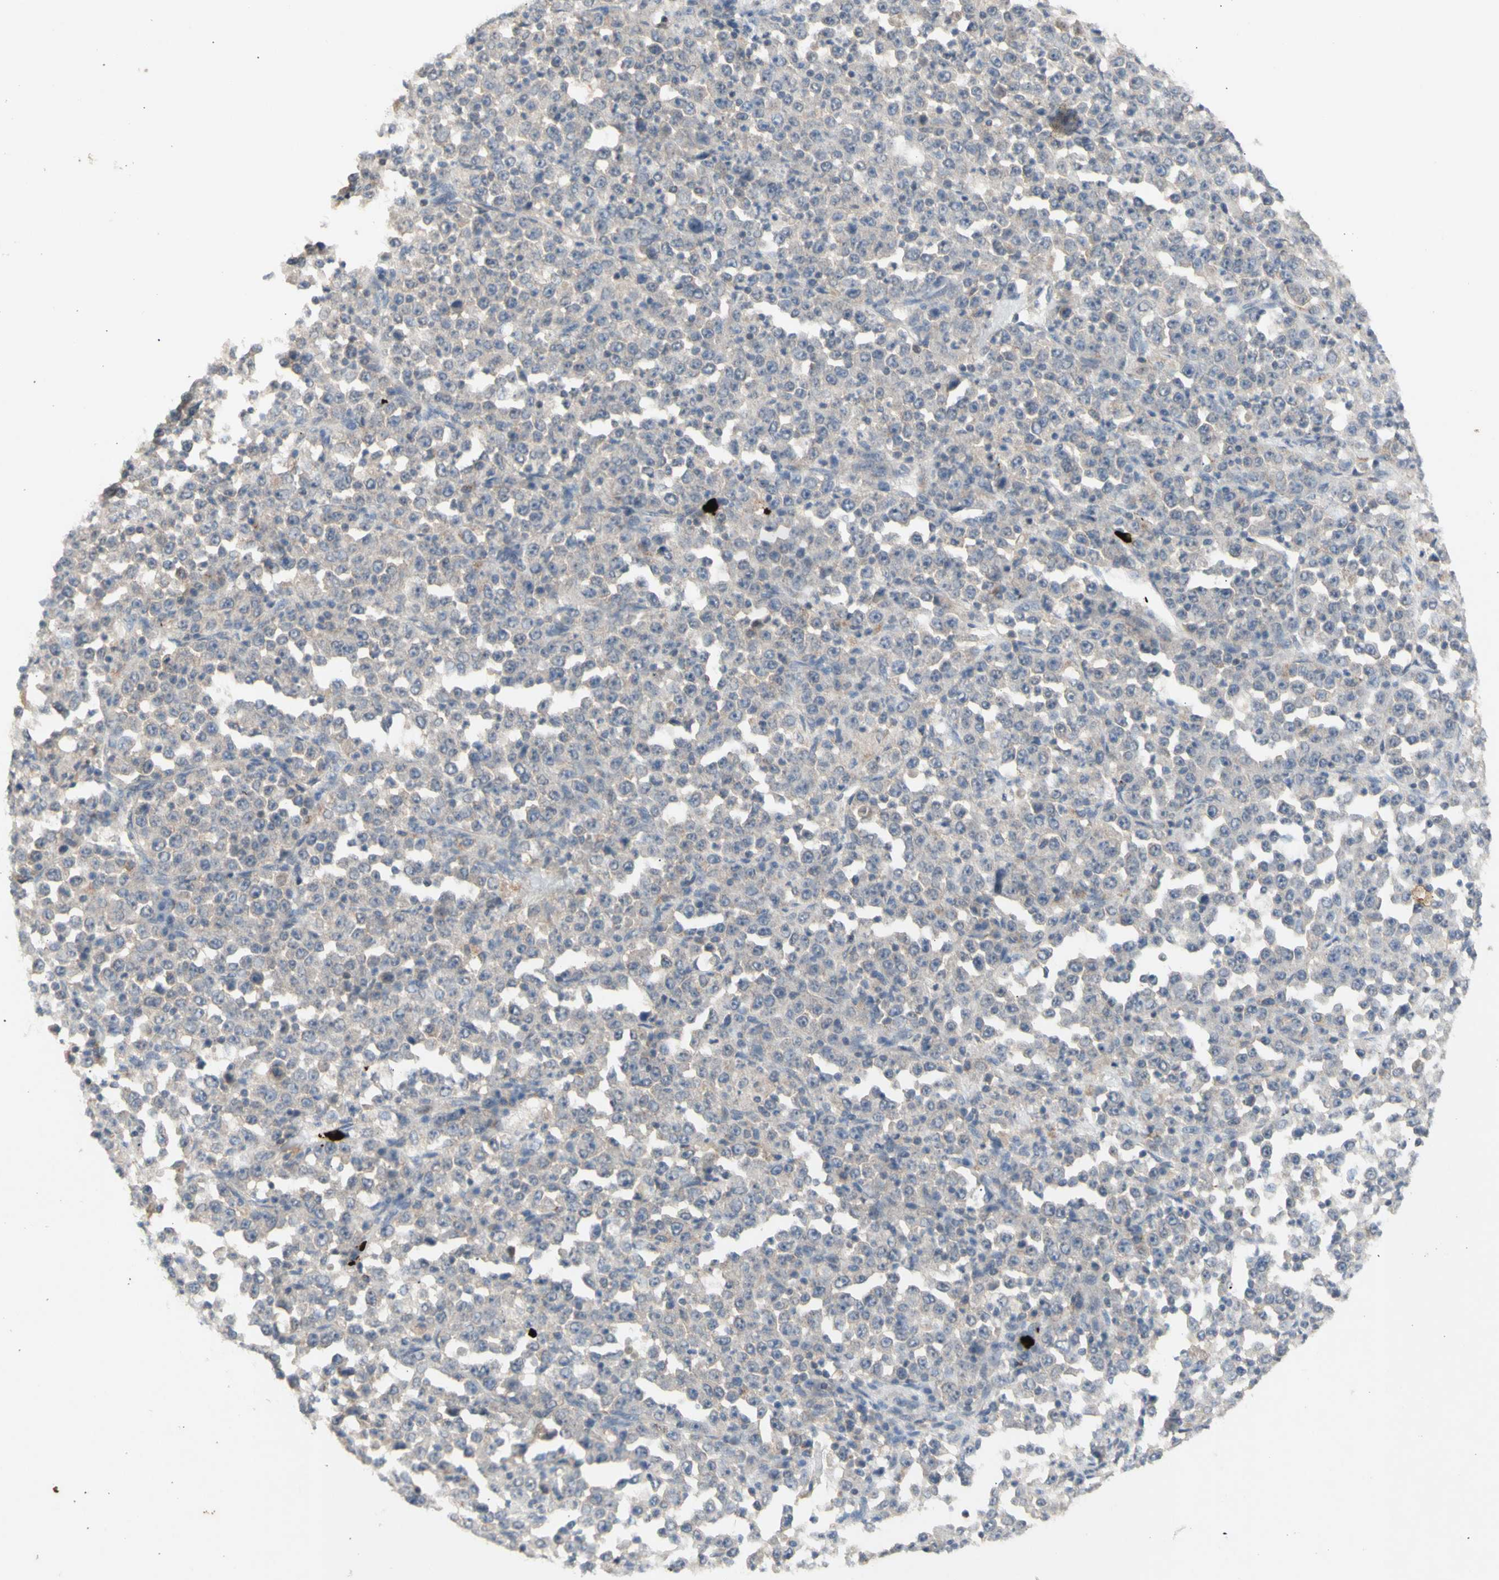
{"staining": {"intensity": "negative", "quantity": "none", "location": "none"}, "tissue": "stomach cancer", "cell_type": "Tumor cells", "image_type": "cancer", "snomed": [{"axis": "morphology", "description": "Normal tissue, NOS"}, {"axis": "morphology", "description": "Adenocarcinoma, NOS"}, {"axis": "topography", "description": "Stomach, upper"}, {"axis": "topography", "description": "Stomach"}], "caption": "Protein analysis of adenocarcinoma (stomach) exhibits no significant staining in tumor cells. (Brightfield microscopy of DAB (3,3'-diaminobenzidine) immunohistochemistry (IHC) at high magnification).", "gene": "NLRP1", "patient": {"sex": "male", "age": 59}}